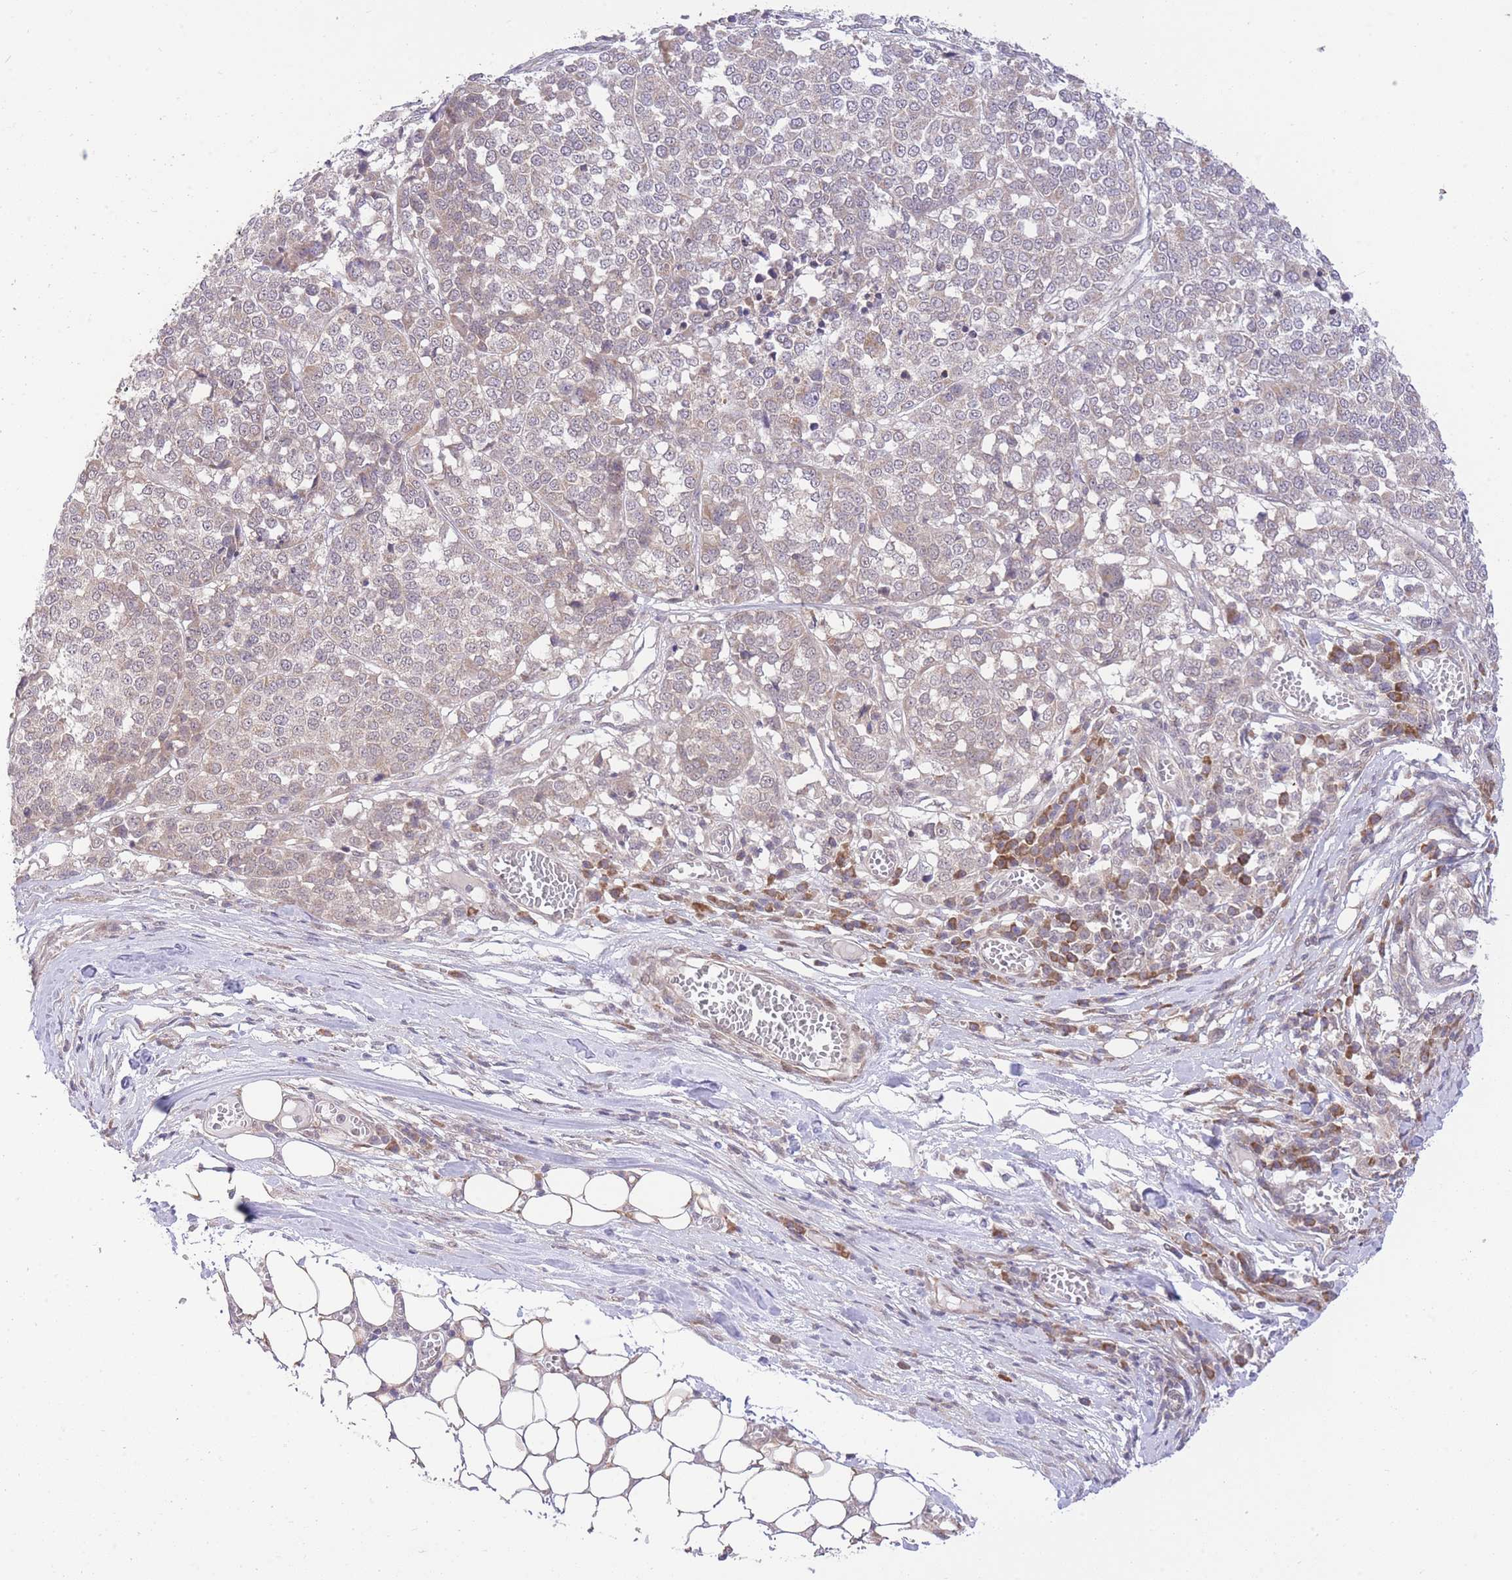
{"staining": {"intensity": "negative", "quantity": "none", "location": "none"}, "tissue": "melanoma", "cell_type": "Tumor cells", "image_type": "cancer", "snomed": [{"axis": "morphology", "description": "Malignant melanoma, Metastatic site"}, {"axis": "topography", "description": "Lymph node"}], "caption": "An IHC photomicrograph of melanoma is shown. There is no staining in tumor cells of melanoma.", "gene": "ELOA2", "patient": {"sex": "male", "age": 44}}